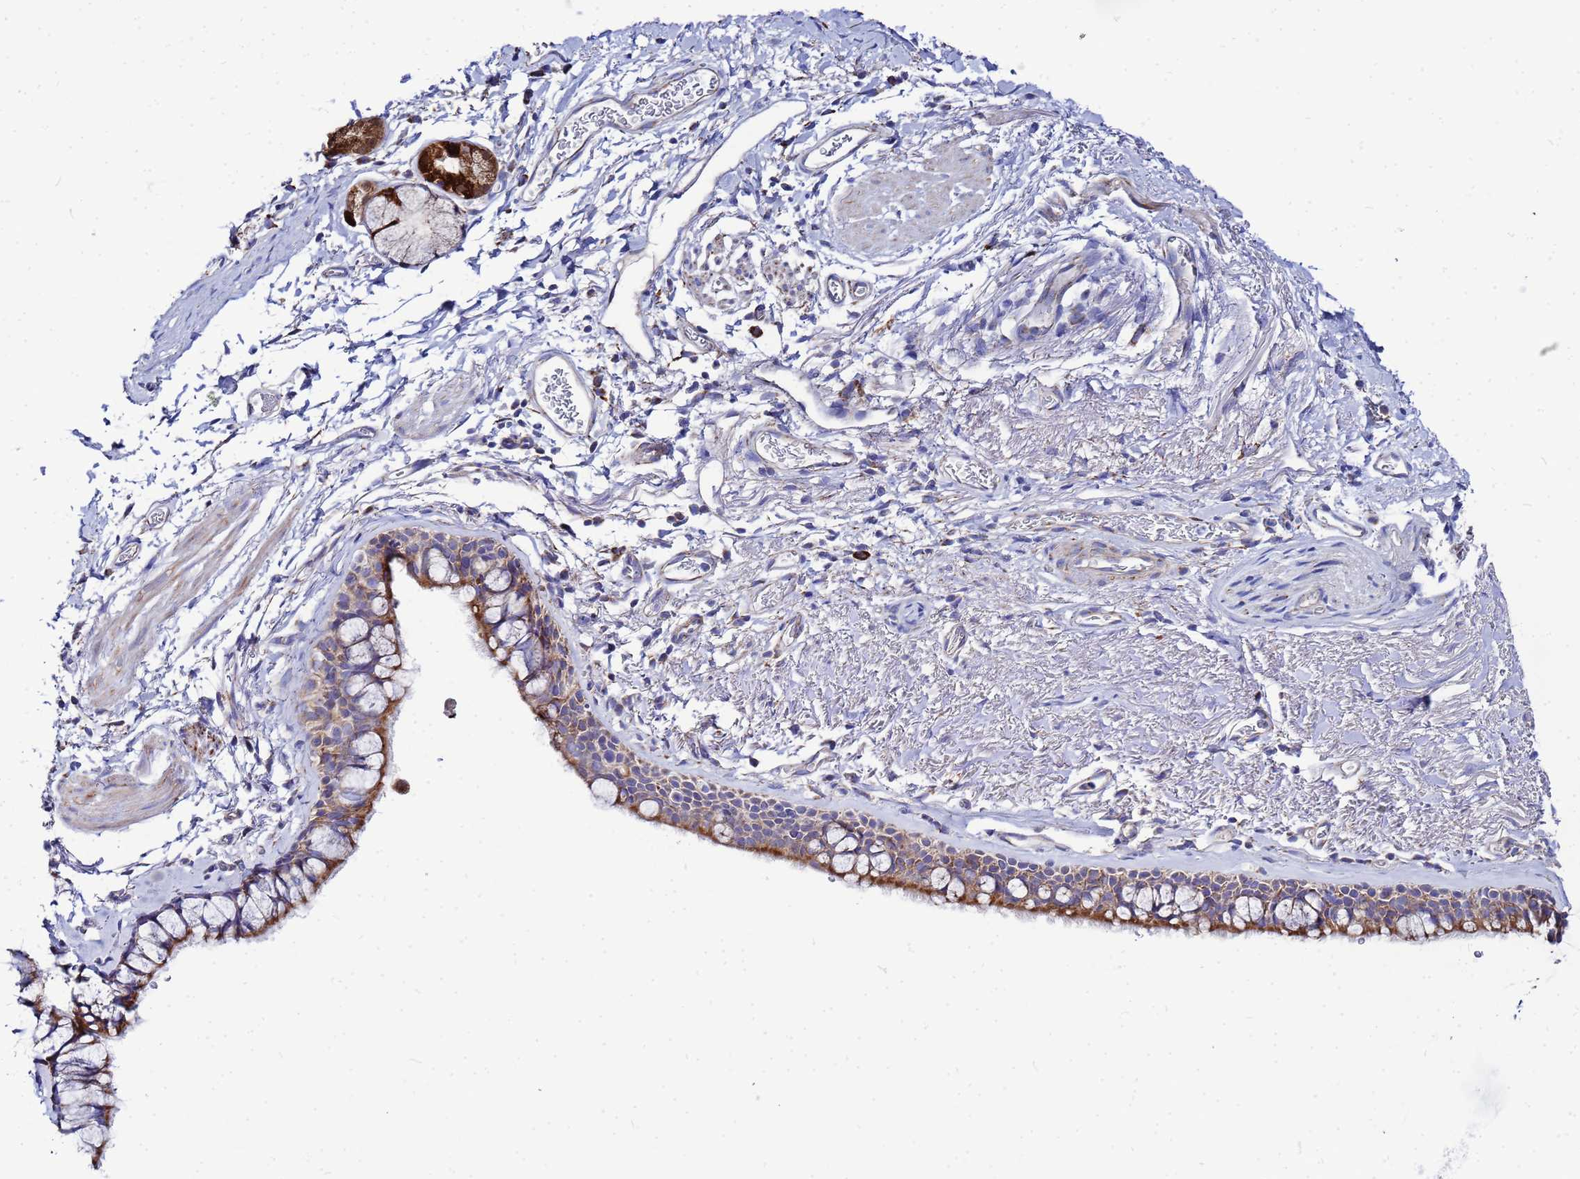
{"staining": {"intensity": "moderate", "quantity": "25%-75%", "location": "cytoplasmic/membranous"}, "tissue": "bronchus", "cell_type": "Respiratory epithelial cells", "image_type": "normal", "snomed": [{"axis": "morphology", "description": "Normal tissue, NOS"}, {"axis": "topography", "description": "Bronchus"}], "caption": "Immunohistochemical staining of benign bronchus displays 25%-75% levels of moderate cytoplasmic/membranous protein positivity in approximately 25%-75% of respiratory epithelial cells. (DAB IHC, brown staining for protein, blue staining for nuclei).", "gene": "FAHD2A", "patient": {"sex": "male", "age": 65}}